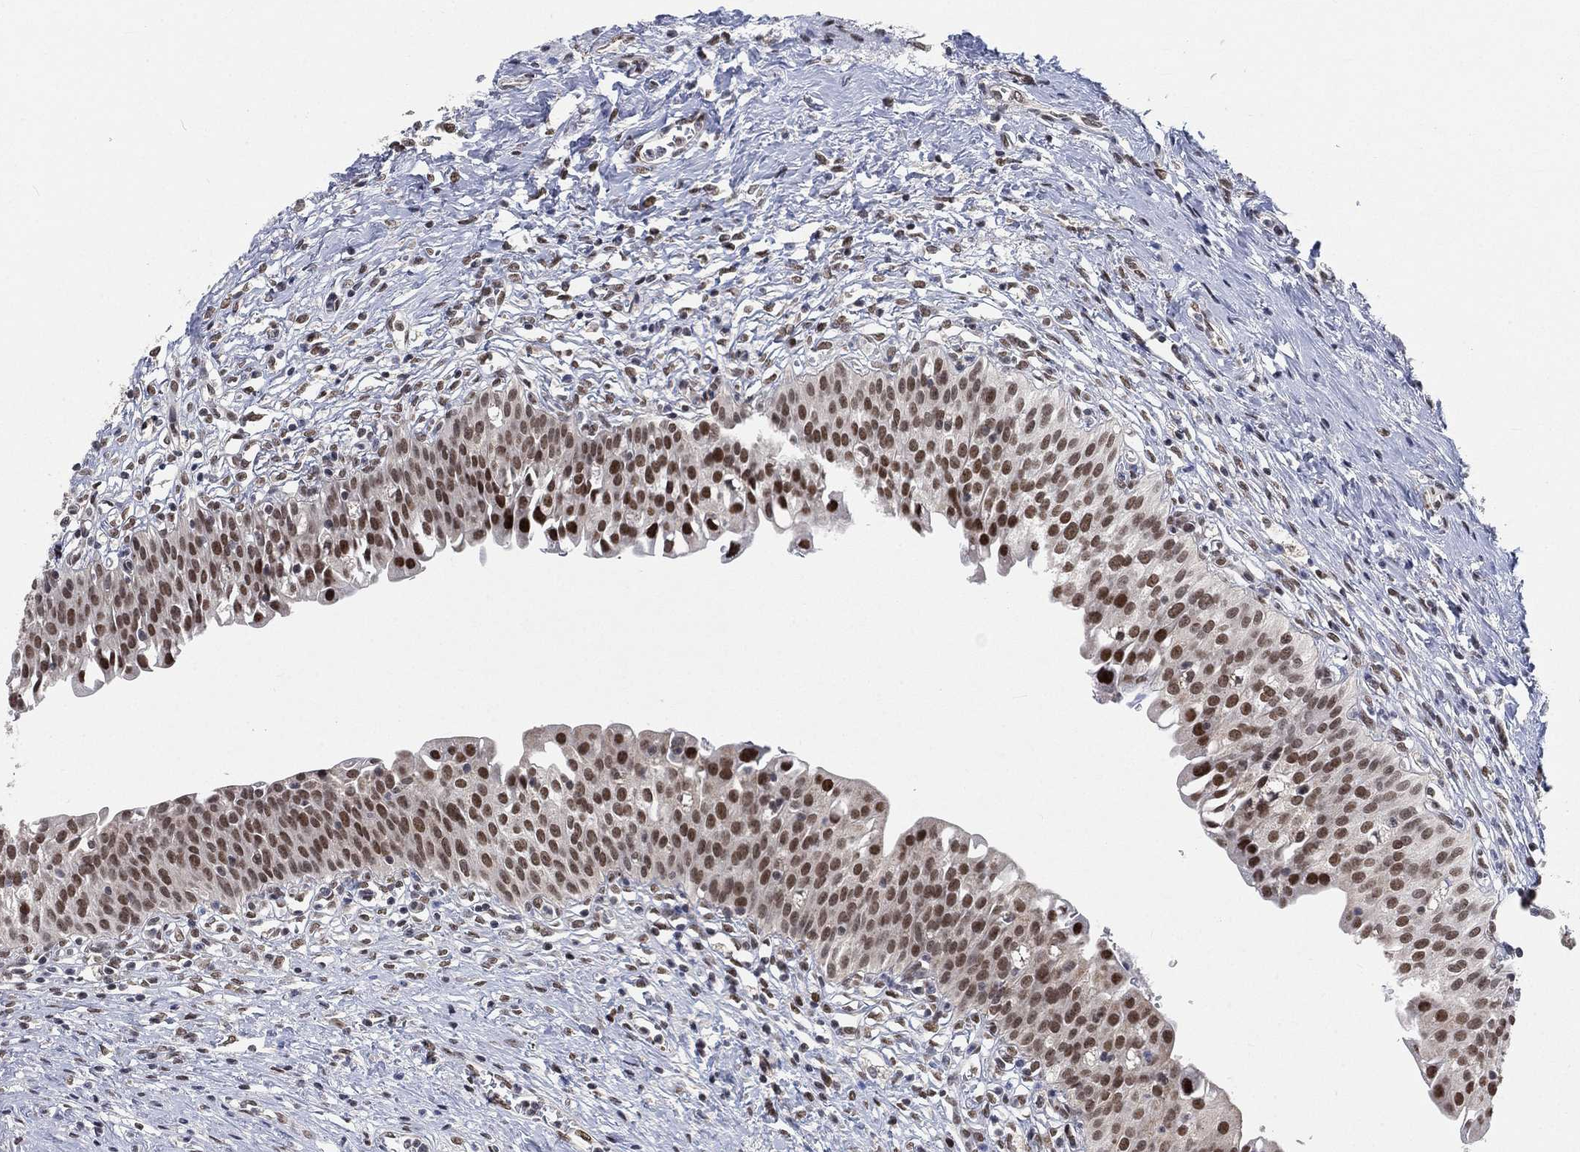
{"staining": {"intensity": "moderate", "quantity": ">75%", "location": "nuclear"}, "tissue": "urinary bladder", "cell_type": "Urothelial cells", "image_type": "normal", "snomed": [{"axis": "morphology", "description": "Normal tissue, NOS"}, {"axis": "topography", "description": "Urinary bladder"}], "caption": "There is medium levels of moderate nuclear expression in urothelial cells of unremarkable urinary bladder, as demonstrated by immunohistochemical staining (brown color).", "gene": "YLPM1", "patient": {"sex": "male", "age": 76}}